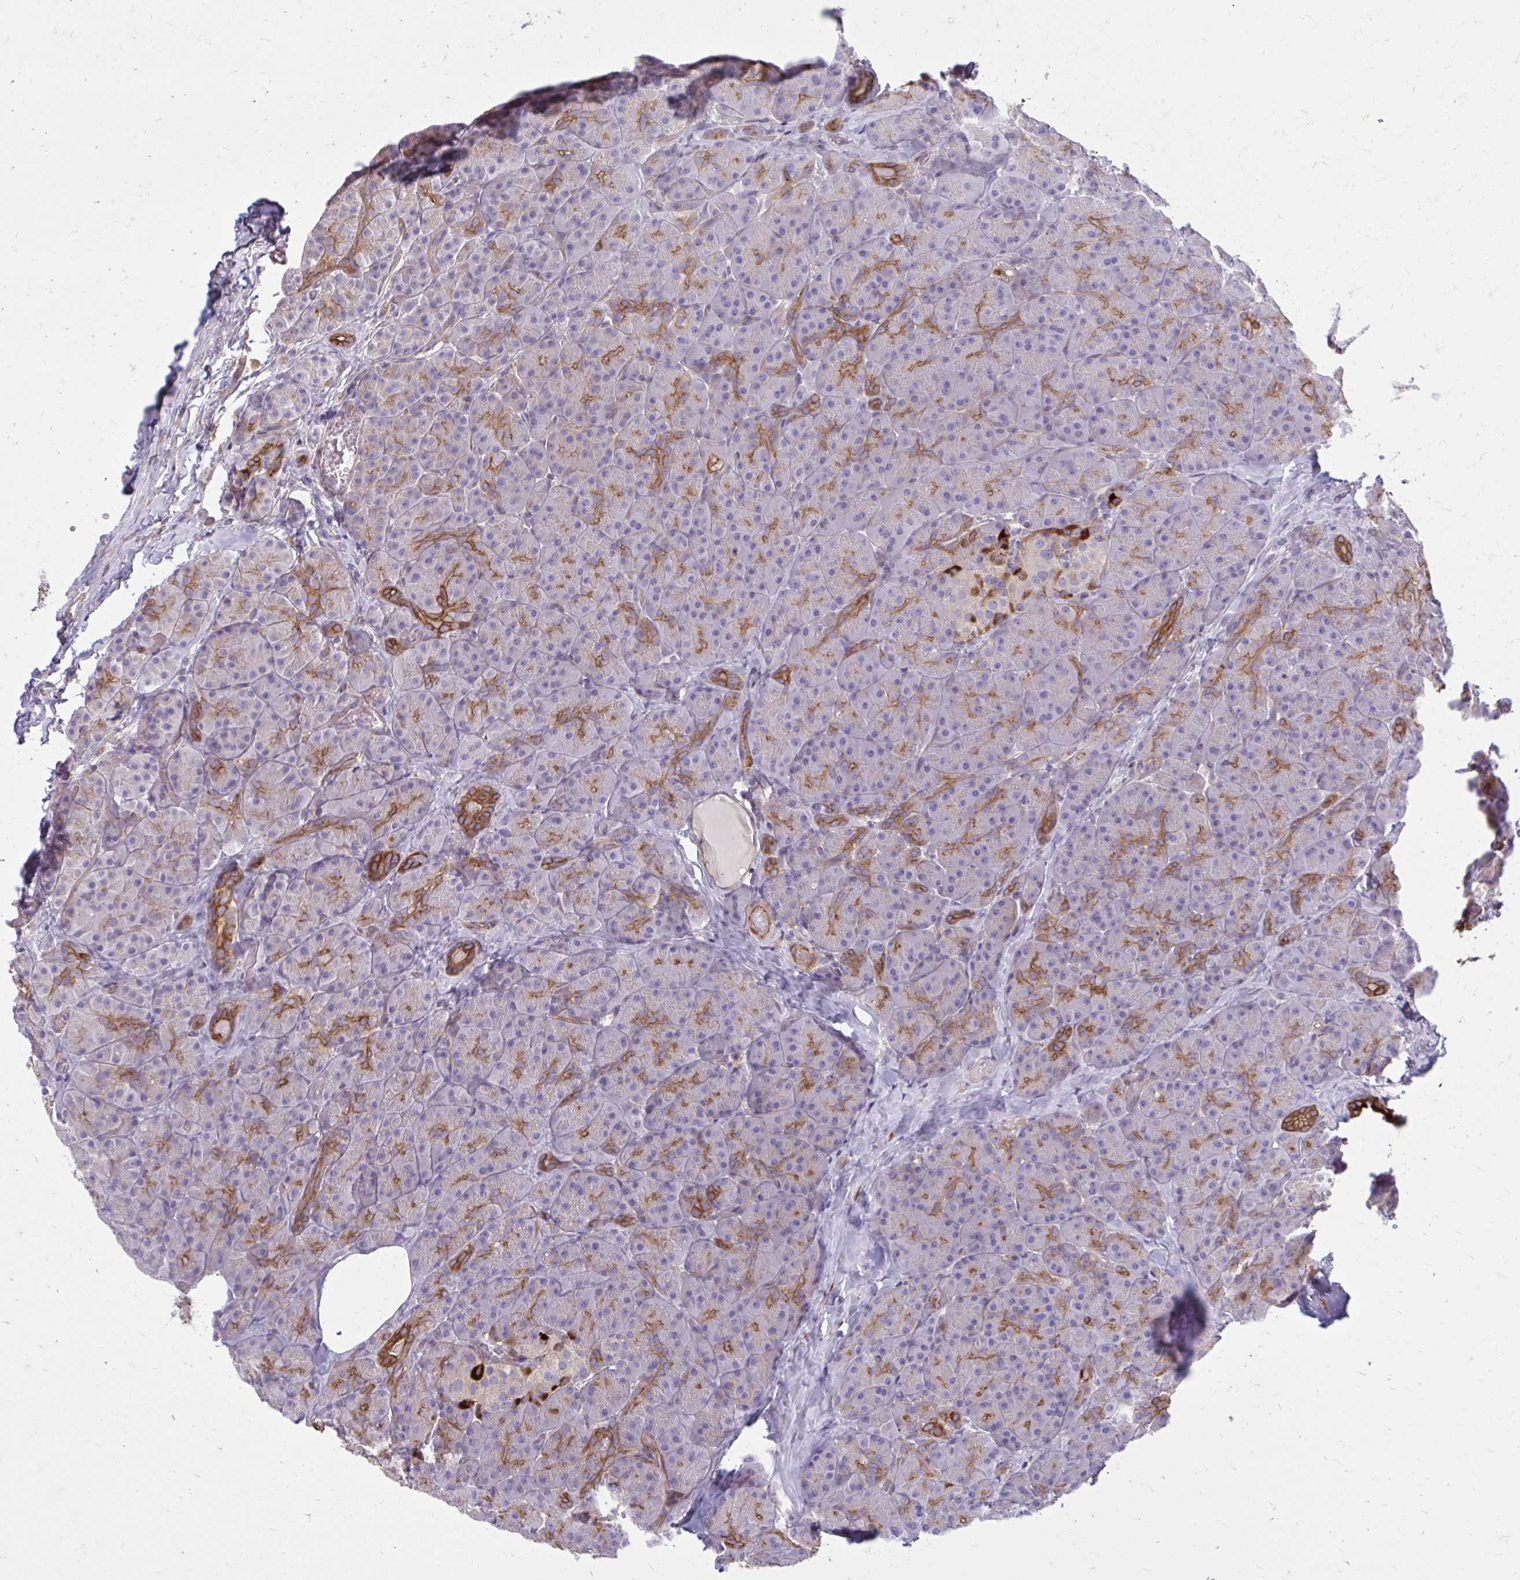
{"staining": {"intensity": "moderate", "quantity": "<25%", "location": "cytoplasmic/membranous"}, "tissue": "pancreas", "cell_type": "Exocrine glandular cells", "image_type": "normal", "snomed": [{"axis": "morphology", "description": "Normal tissue, NOS"}, {"axis": "topography", "description": "Pancreas"}], "caption": "The image reveals staining of benign pancreas, revealing moderate cytoplasmic/membranous protein positivity (brown color) within exocrine glandular cells.", "gene": "FAP", "patient": {"sex": "male", "age": 57}}